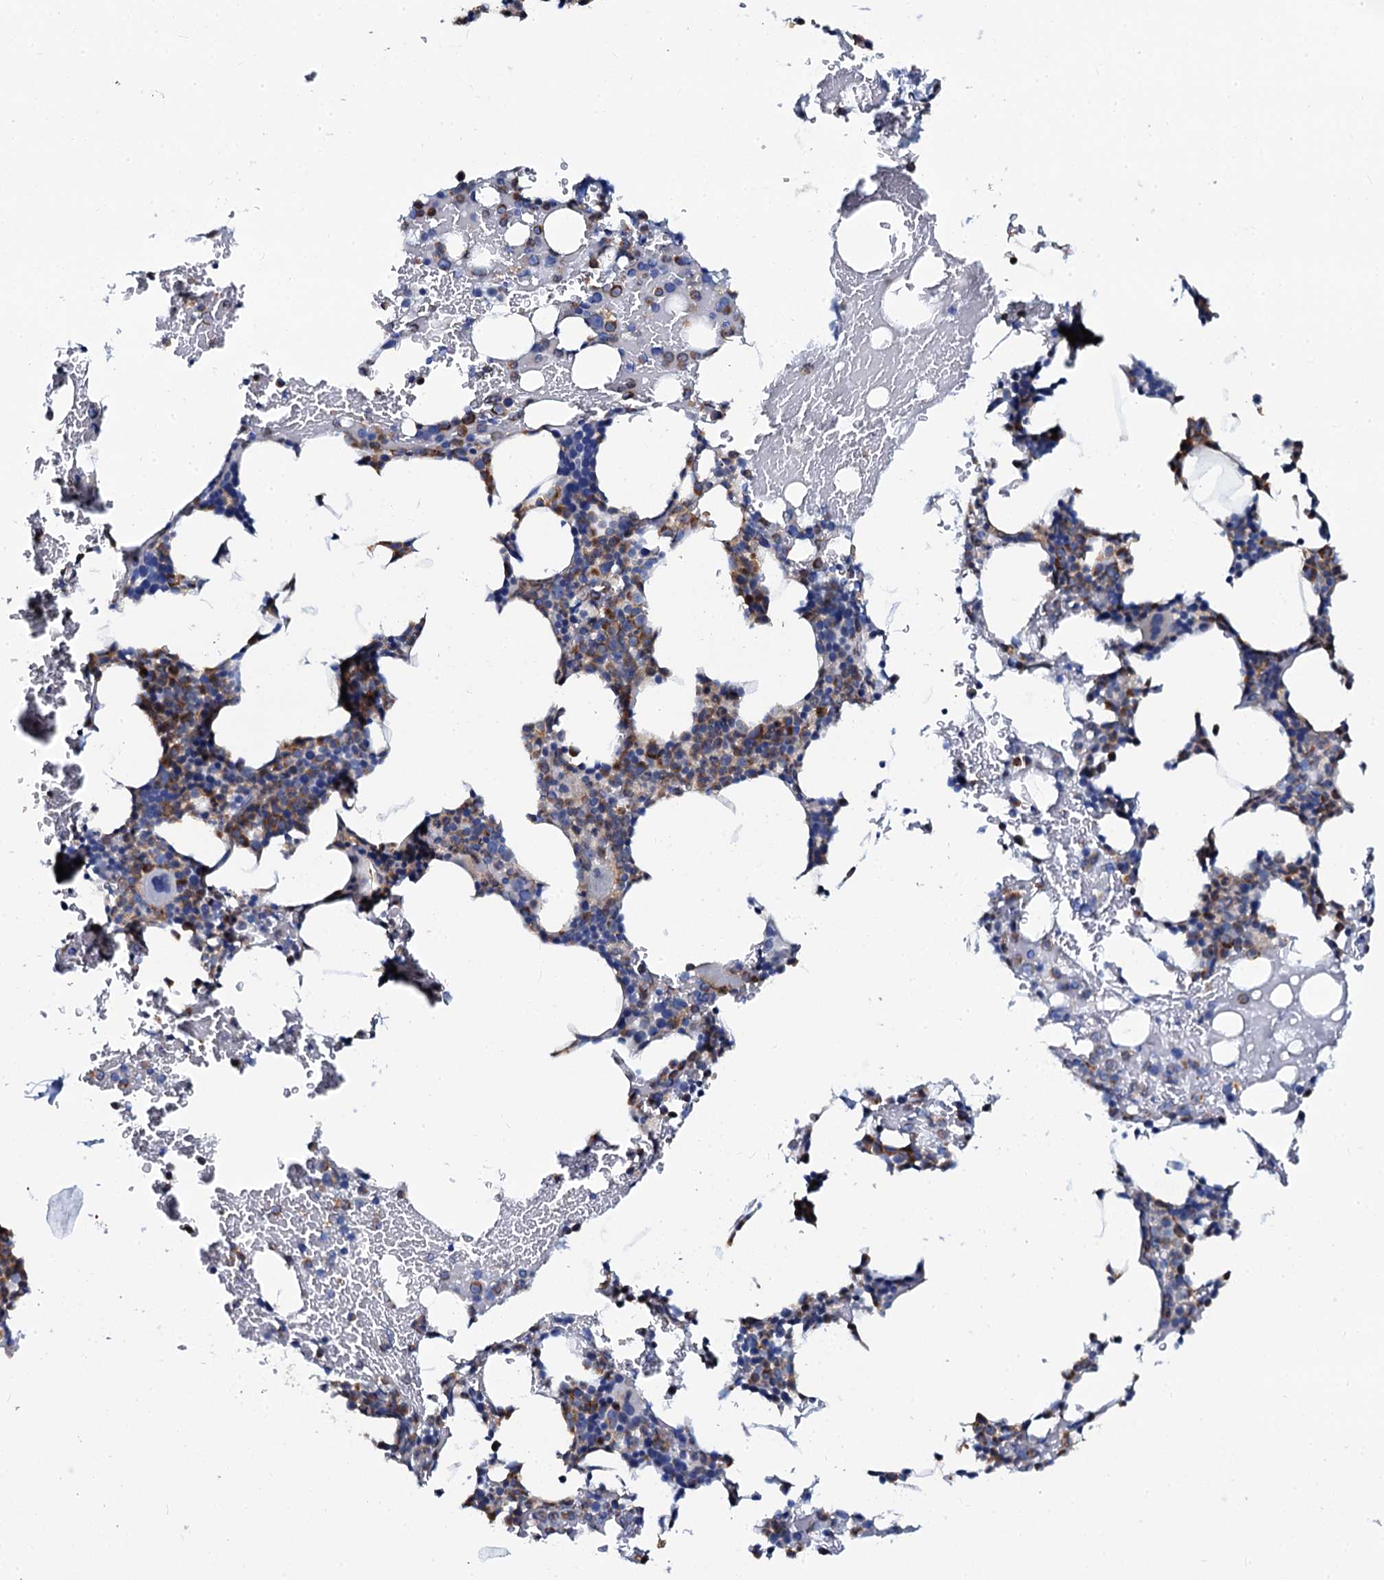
{"staining": {"intensity": "moderate", "quantity": "<25%", "location": "cytoplasmic/membranous"}, "tissue": "bone marrow", "cell_type": "Hematopoietic cells", "image_type": "normal", "snomed": [{"axis": "morphology", "description": "Normal tissue, NOS"}, {"axis": "morphology", "description": "Inflammation, NOS"}, {"axis": "topography", "description": "Bone marrow"}], "caption": "Brown immunohistochemical staining in unremarkable bone marrow demonstrates moderate cytoplasmic/membranous staining in about <25% of hematopoietic cells.", "gene": "OTOL1", "patient": {"sex": "male", "age": 41}}